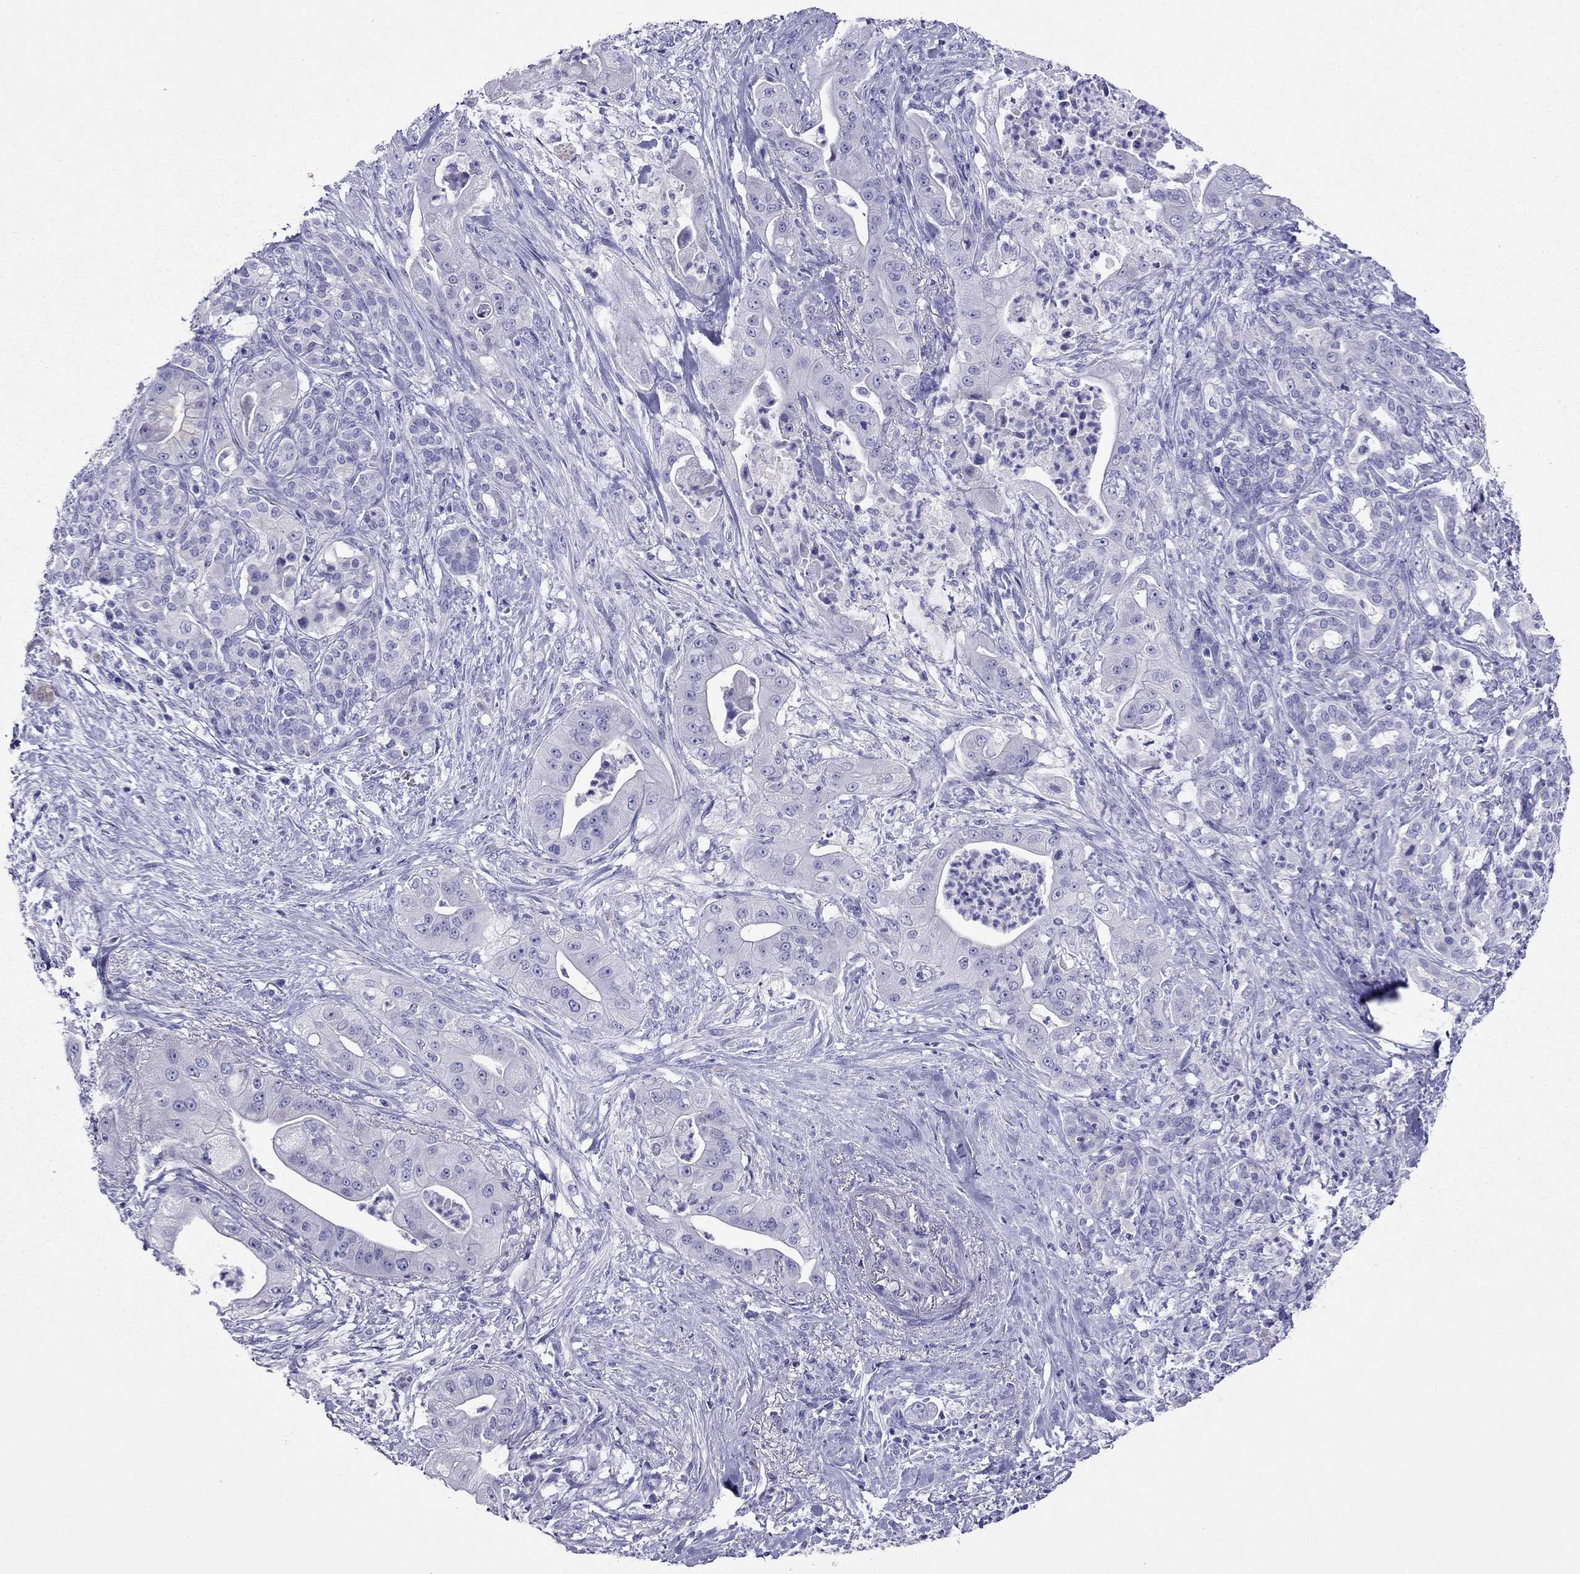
{"staining": {"intensity": "negative", "quantity": "none", "location": "none"}, "tissue": "pancreatic cancer", "cell_type": "Tumor cells", "image_type": "cancer", "snomed": [{"axis": "morphology", "description": "Normal tissue, NOS"}, {"axis": "morphology", "description": "Inflammation, NOS"}, {"axis": "morphology", "description": "Adenocarcinoma, NOS"}, {"axis": "topography", "description": "Pancreas"}], "caption": "IHC of human pancreatic cancer (adenocarcinoma) reveals no expression in tumor cells. (DAB immunohistochemistry (IHC), high magnification).", "gene": "PCDHA6", "patient": {"sex": "male", "age": 57}}